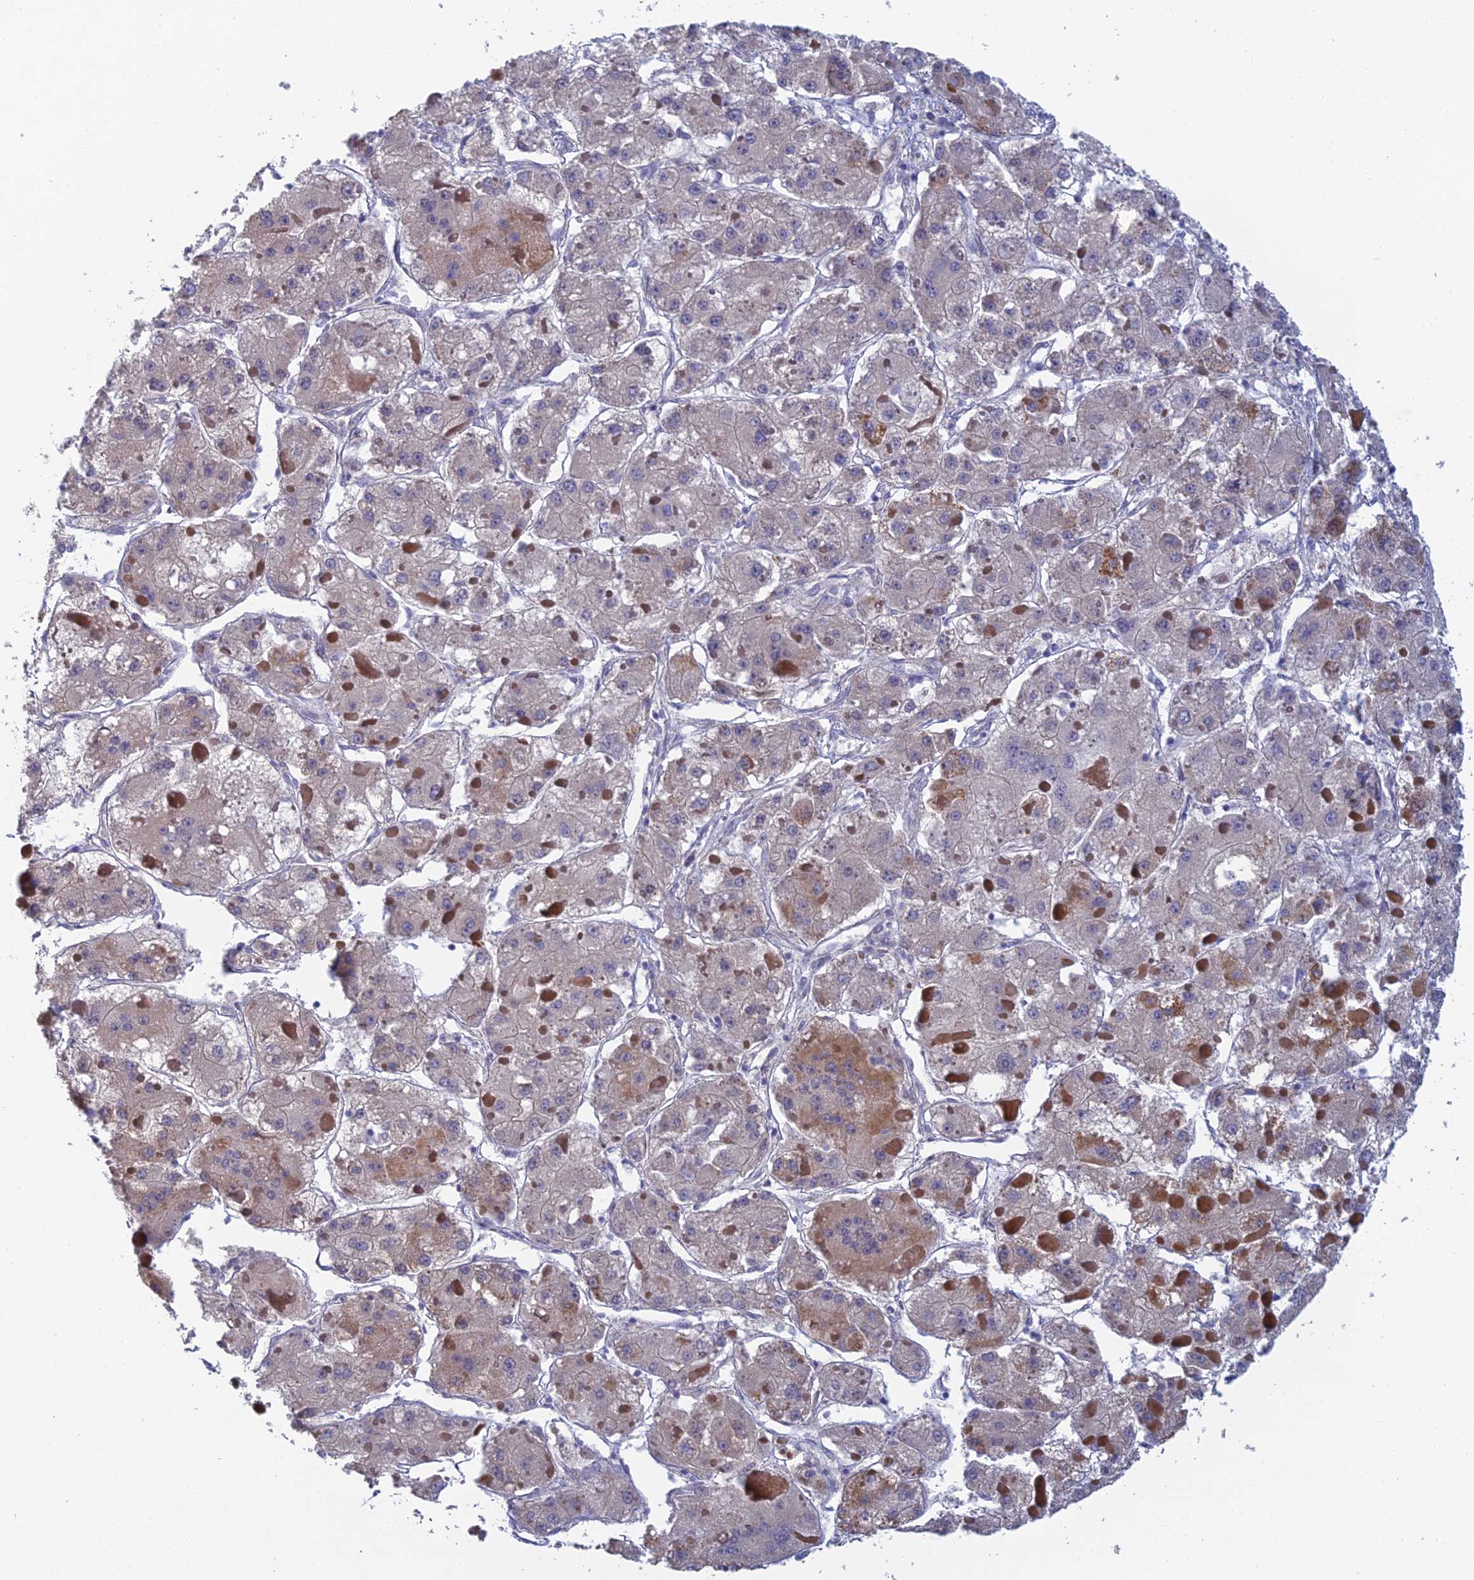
{"staining": {"intensity": "weak", "quantity": "<25%", "location": "cytoplasmic/membranous"}, "tissue": "liver cancer", "cell_type": "Tumor cells", "image_type": "cancer", "snomed": [{"axis": "morphology", "description": "Carcinoma, Hepatocellular, NOS"}, {"axis": "topography", "description": "Liver"}], "caption": "Immunohistochemistry histopathology image of neoplastic tissue: liver cancer stained with DAB (3,3'-diaminobenzidine) shows no significant protein expression in tumor cells.", "gene": "GIPC1", "patient": {"sex": "female", "age": 73}}